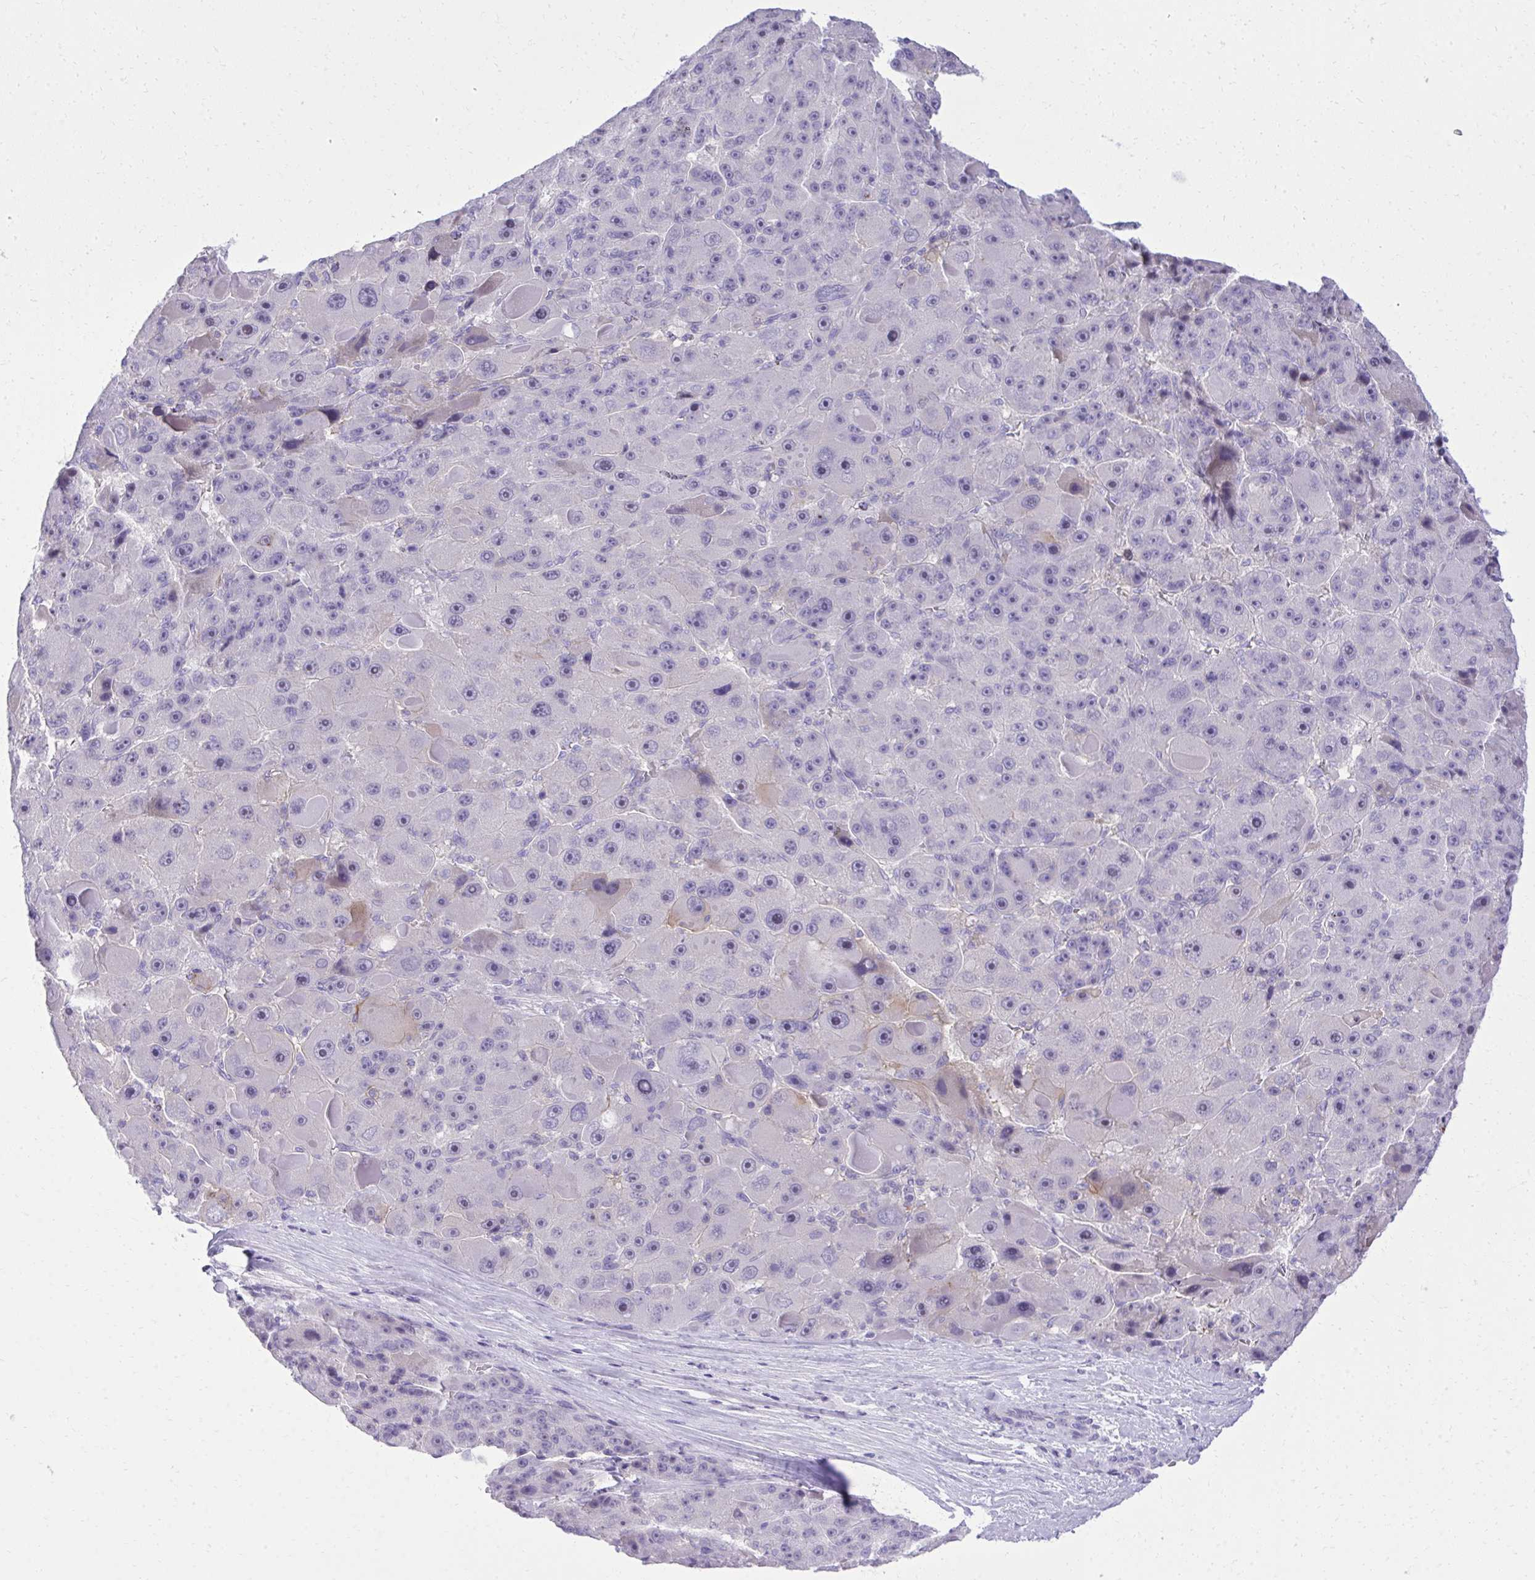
{"staining": {"intensity": "negative", "quantity": "none", "location": "none"}, "tissue": "liver cancer", "cell_type": "Tumor cells", "image_type": "cancer", "snomed": [{"axis": "morphology", "description": "Carcinoma, Hepatocellular, NOS"}, {"axis": "topography", "description": "Liver"}], "caption": "Liver hepatocellular carcinoma was stained to show a protein in brown. There is no significant expression in tumor cells.", "gene": "PITPNM3", "patient": {"sex": "male", "age": 76}}